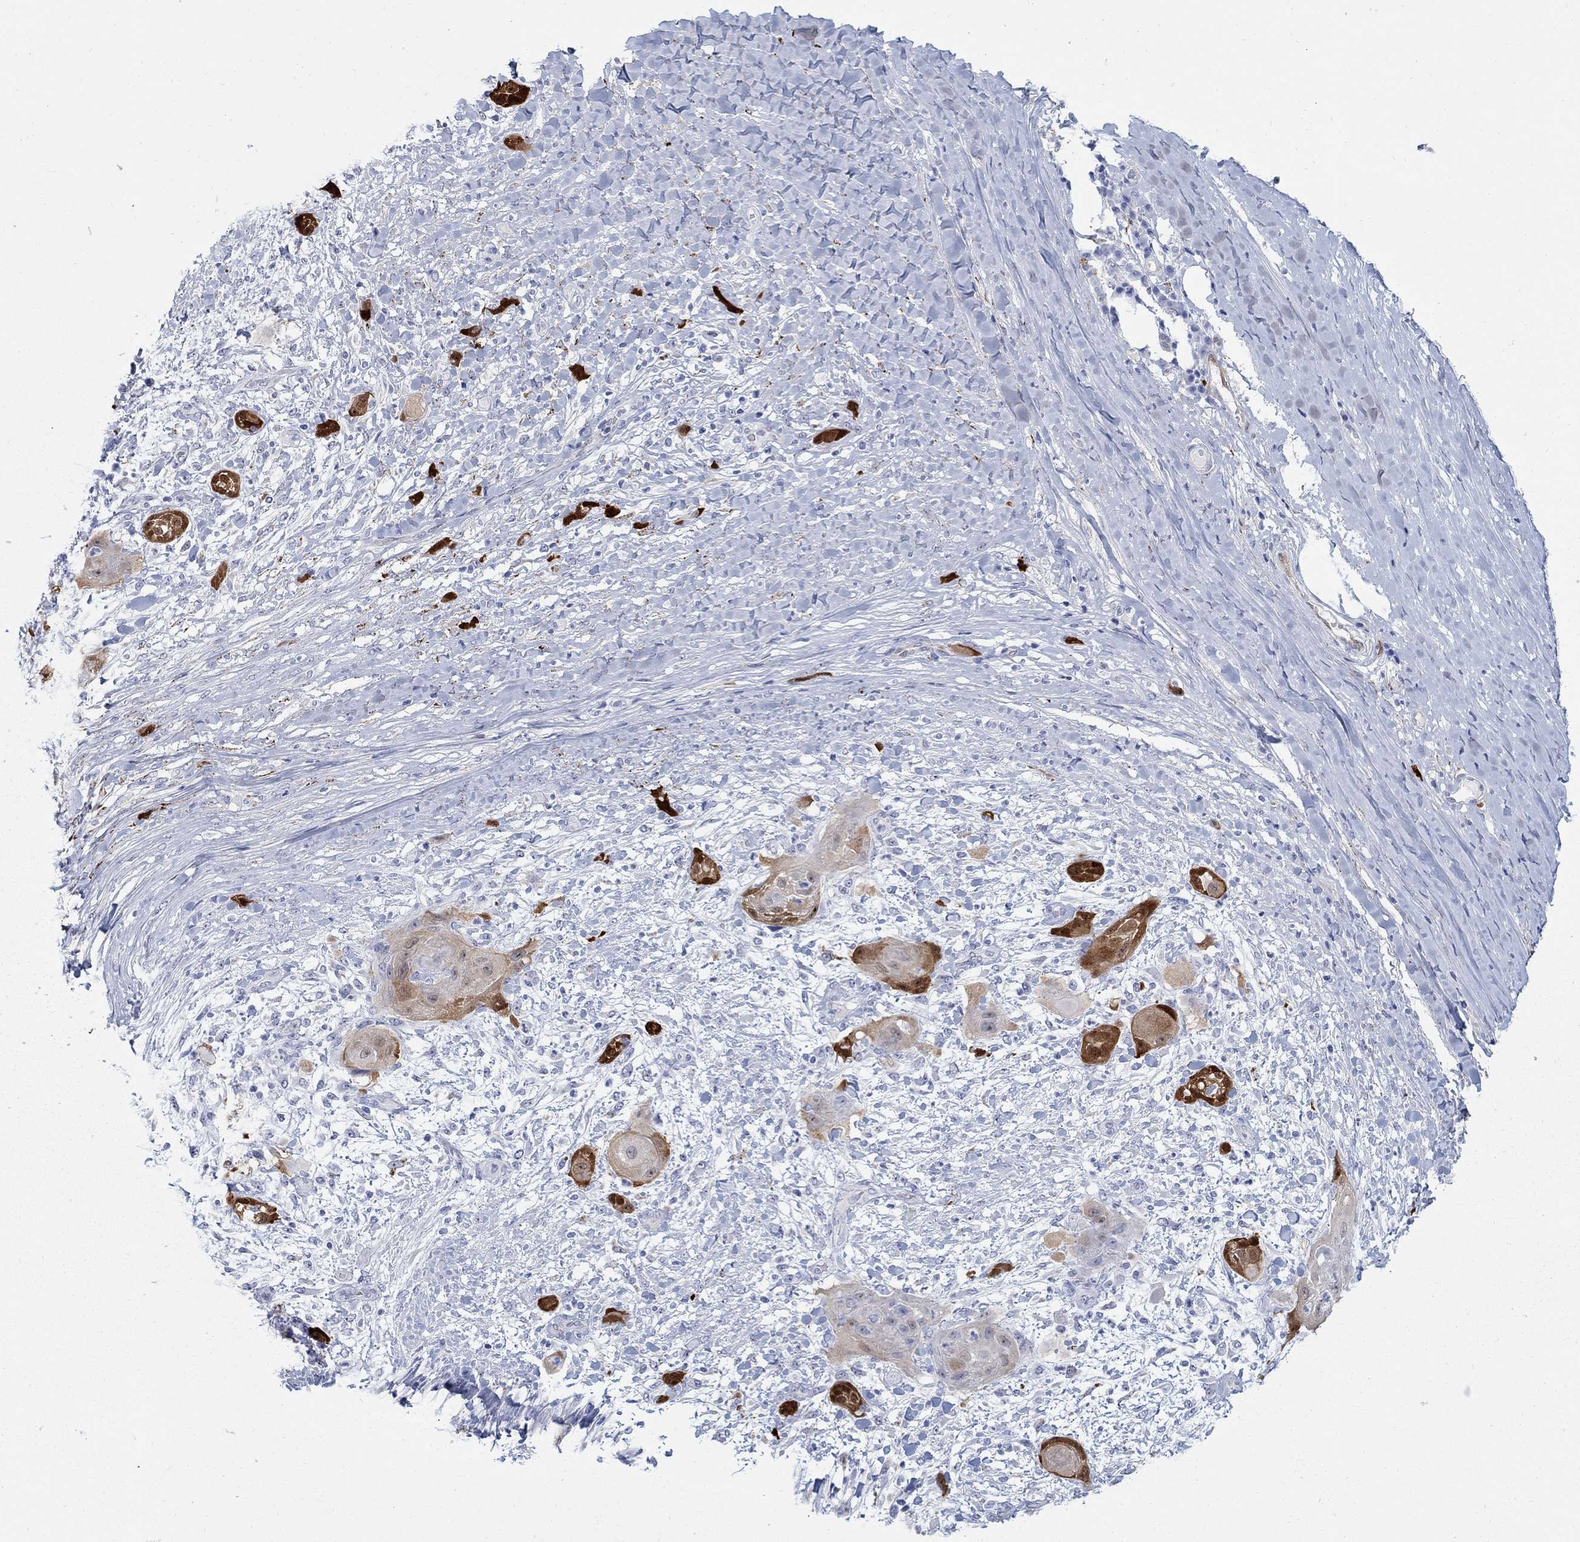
{"staining": {"intensity": "strong", "quantity": "25%-75%", "location": "cytoplasmic/membranous"}, "tissue": "skin cancer", "cell_type": "Tumor cells", "image_type": "cancer", "snomed": [{"axis": "morphology", "description": "Squamous cell carcinoma, NOS"}, {"axis": "topography", "description": "Skin"}], "caption": "This photomicrograph shows immunohistochemistry staining of squamous cell carcinoma (skin), with high strong cytoplasmic/membranous positivity in about 25%-75% of tumor cells.", "gene": "AKR1C2", "patient": {"sex": "male", "age": 62}}